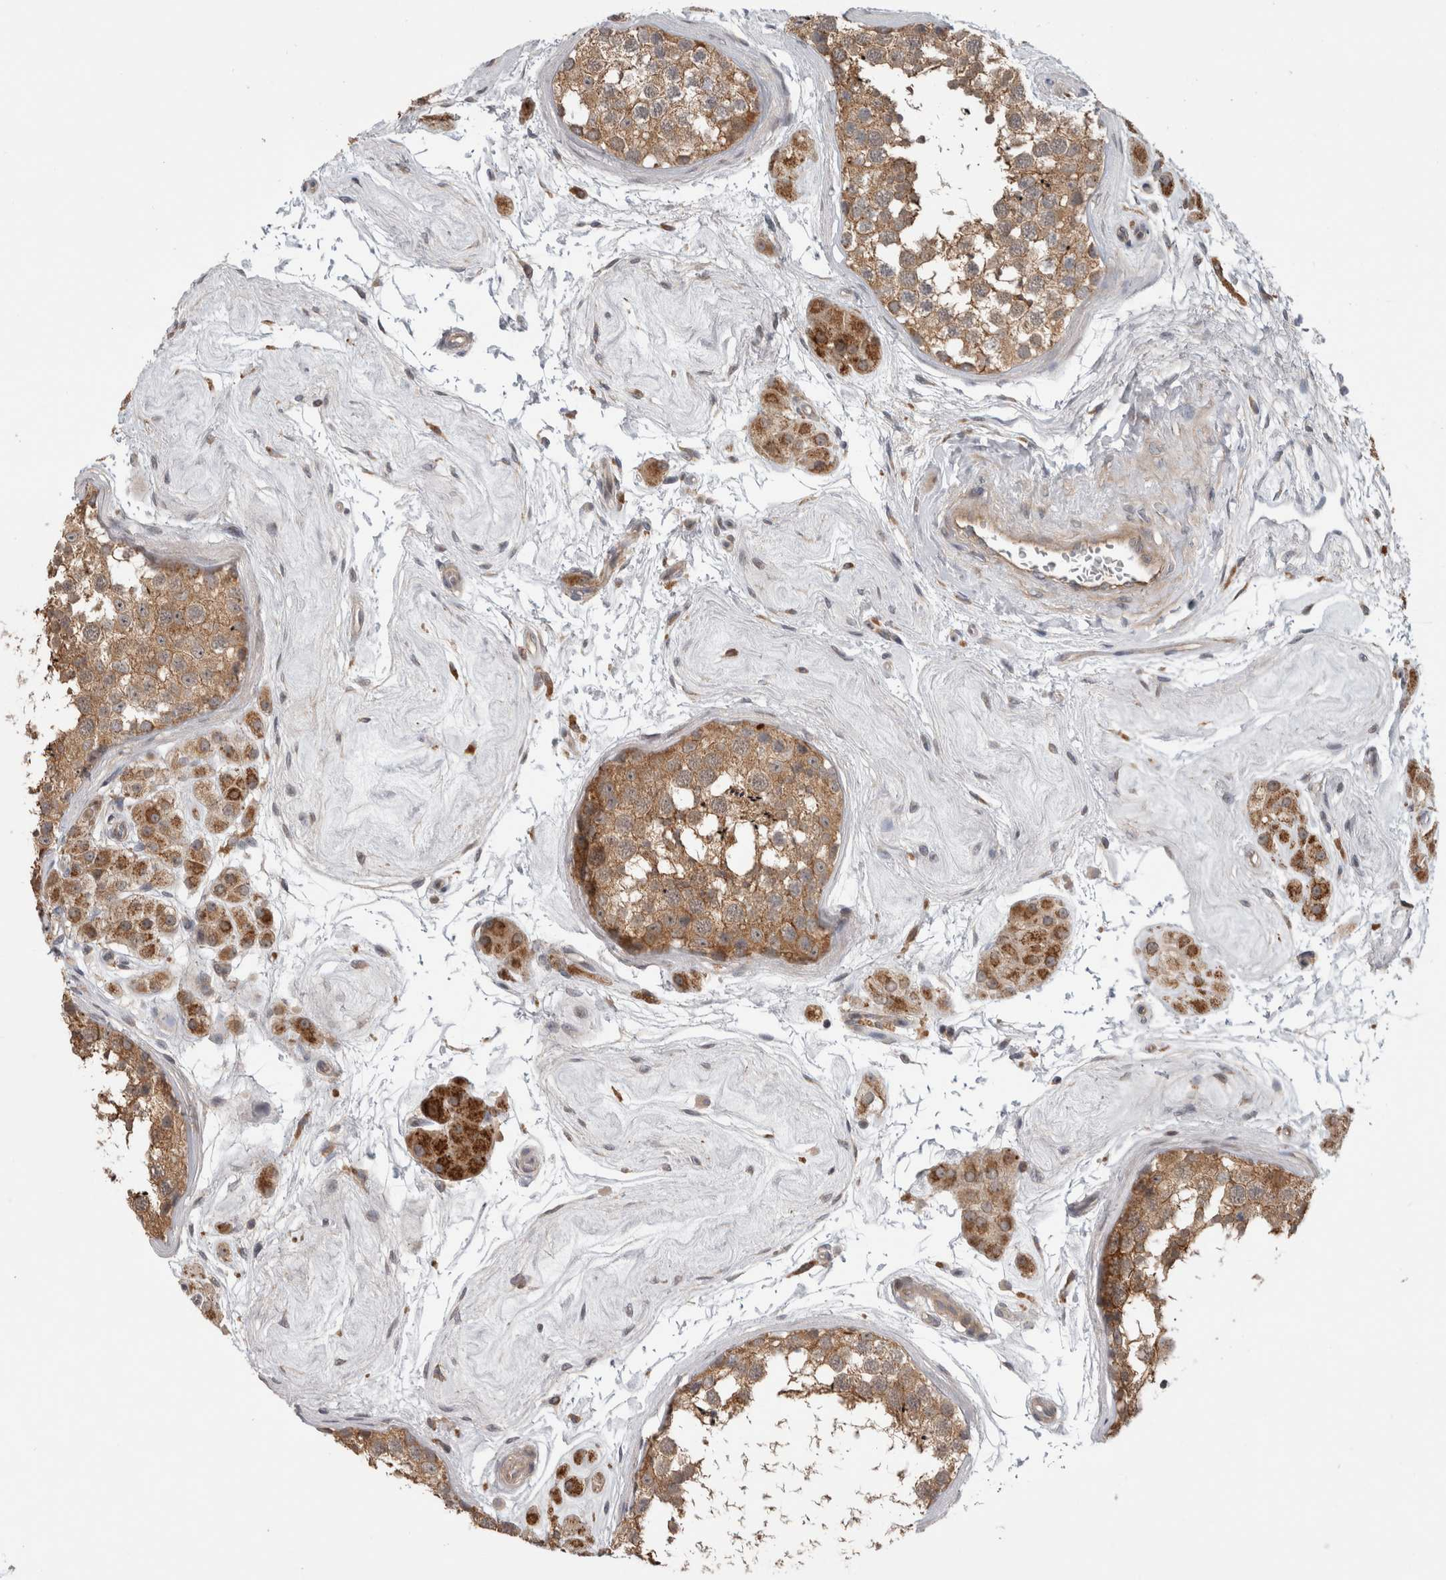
{"staining": {"intensity": "moderate", "quantity": ">75%", "location": "cytoplasmic/membranous"}, "tissue": "testis", "cell_type": "Cells in seminiferous ducts", "image_type": "normal", "snomed": [{"axis": "morphology", "description": "Normal tissue, NOS"}, {"axis": "topography", "description": "Testis"}], "caption": "This image demonstrates IHC staining of unremarkable human testis, with medium moderate cytoplasmic/membranous staining in about >75% of cells in seminiferous ducts.", "gene": "ADGRL3", "patient": {"sex": "male", "age": 56}}